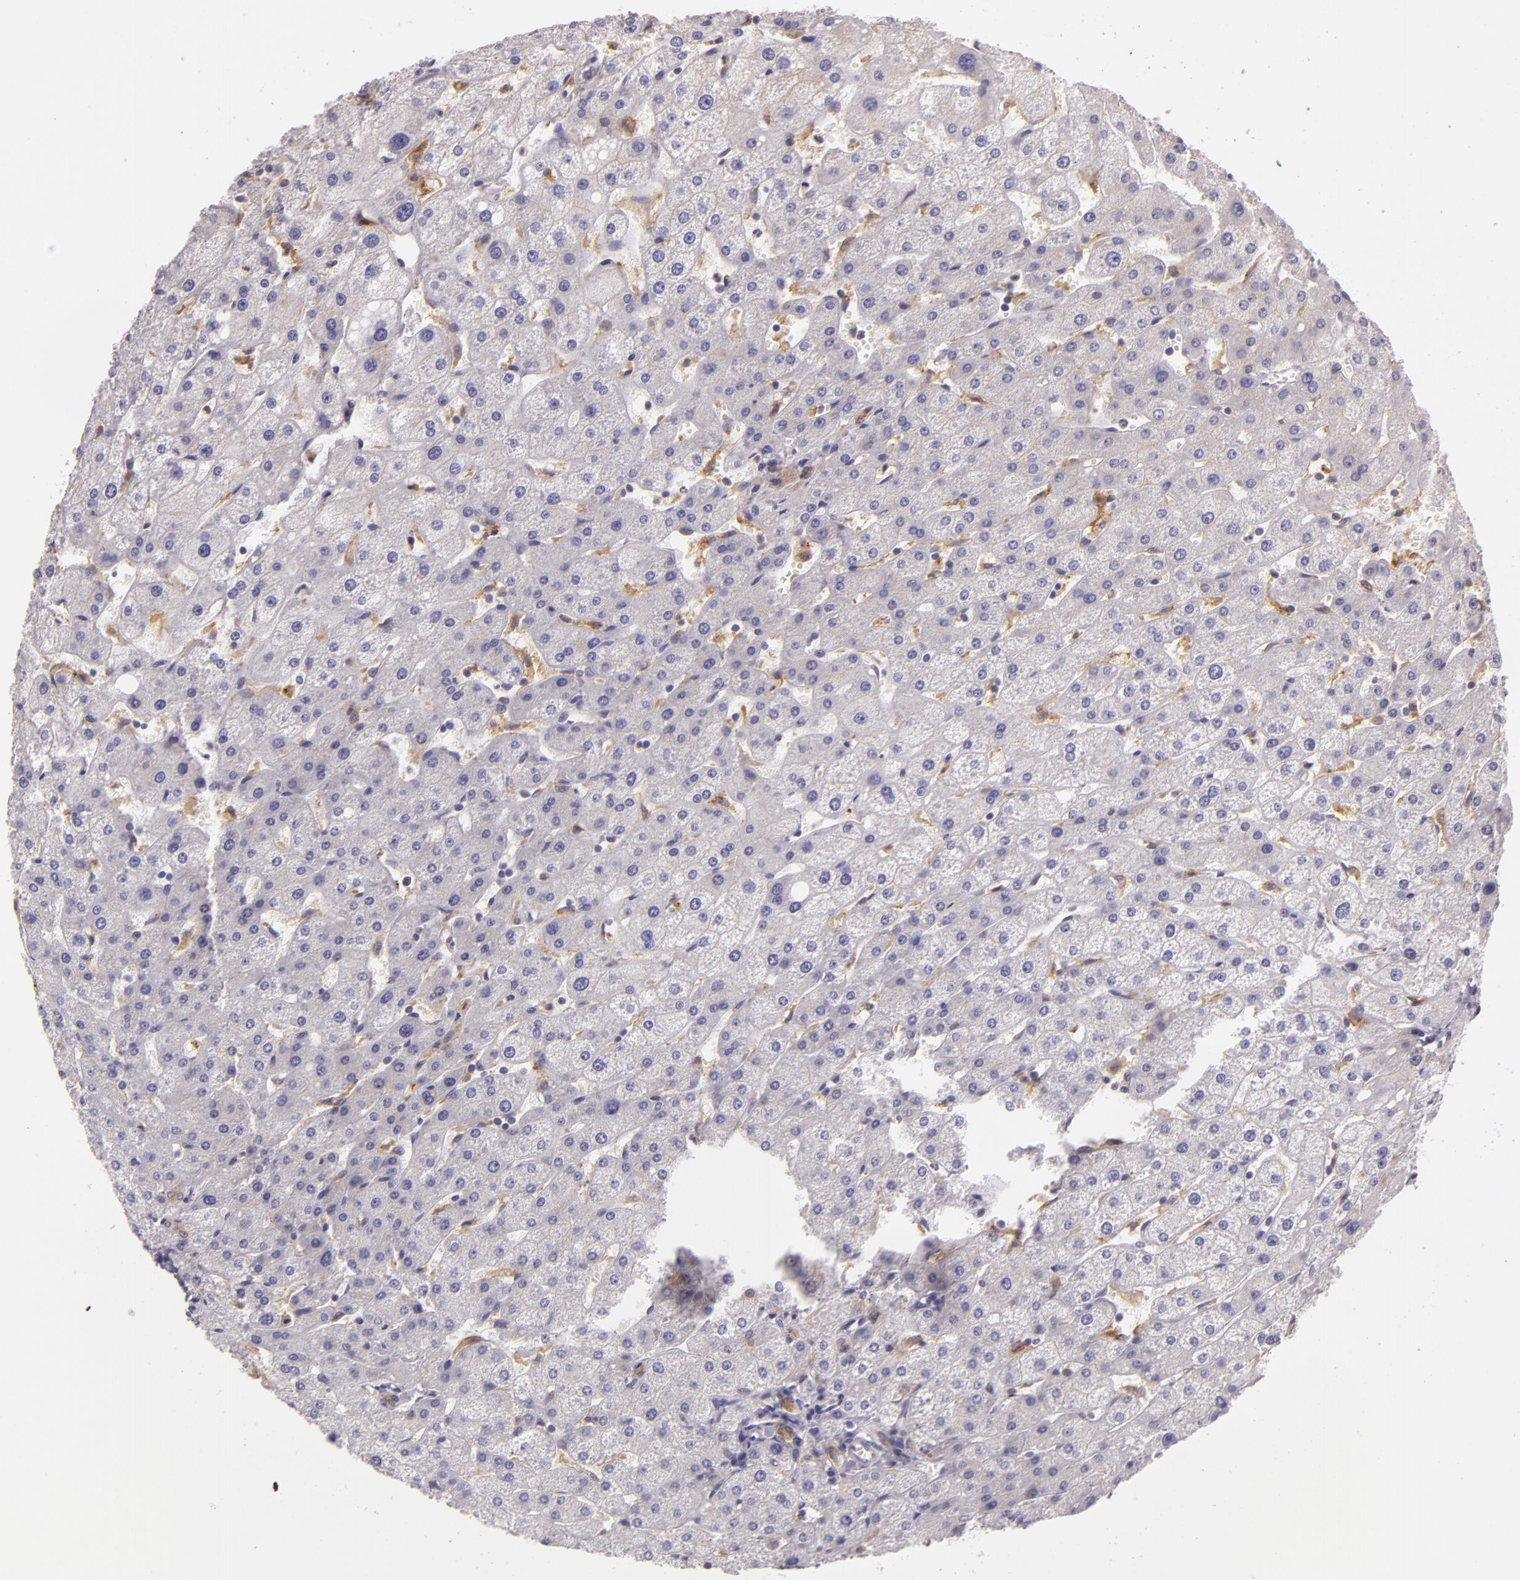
{"staining": {"intensity": "weak", "quantity": "25%-75%", "location": "cytoplasmic/membranous"}, "tissue": "liver", "cell_type": "Cholangiocytes", "image_type": "normal", "snomed": [{"axis": "morphology", "description": "Normal tissue, NOS"}, {"axis": "topography", "description": "Liver"}], "caption": "Immunohistochemical staining of normal human liver displays low levels of weak cytoplasmic/membranous expression in approximately 25%-75% of cholangiocytes. The staining was performed using DAB (3,3'-diaminobenzidine), with brown indicating positive protein expression. Nuclei are stained blue with hematoxylin.", "gene": "ARMH4", "patient": {"sex": "male", "age": 67}}